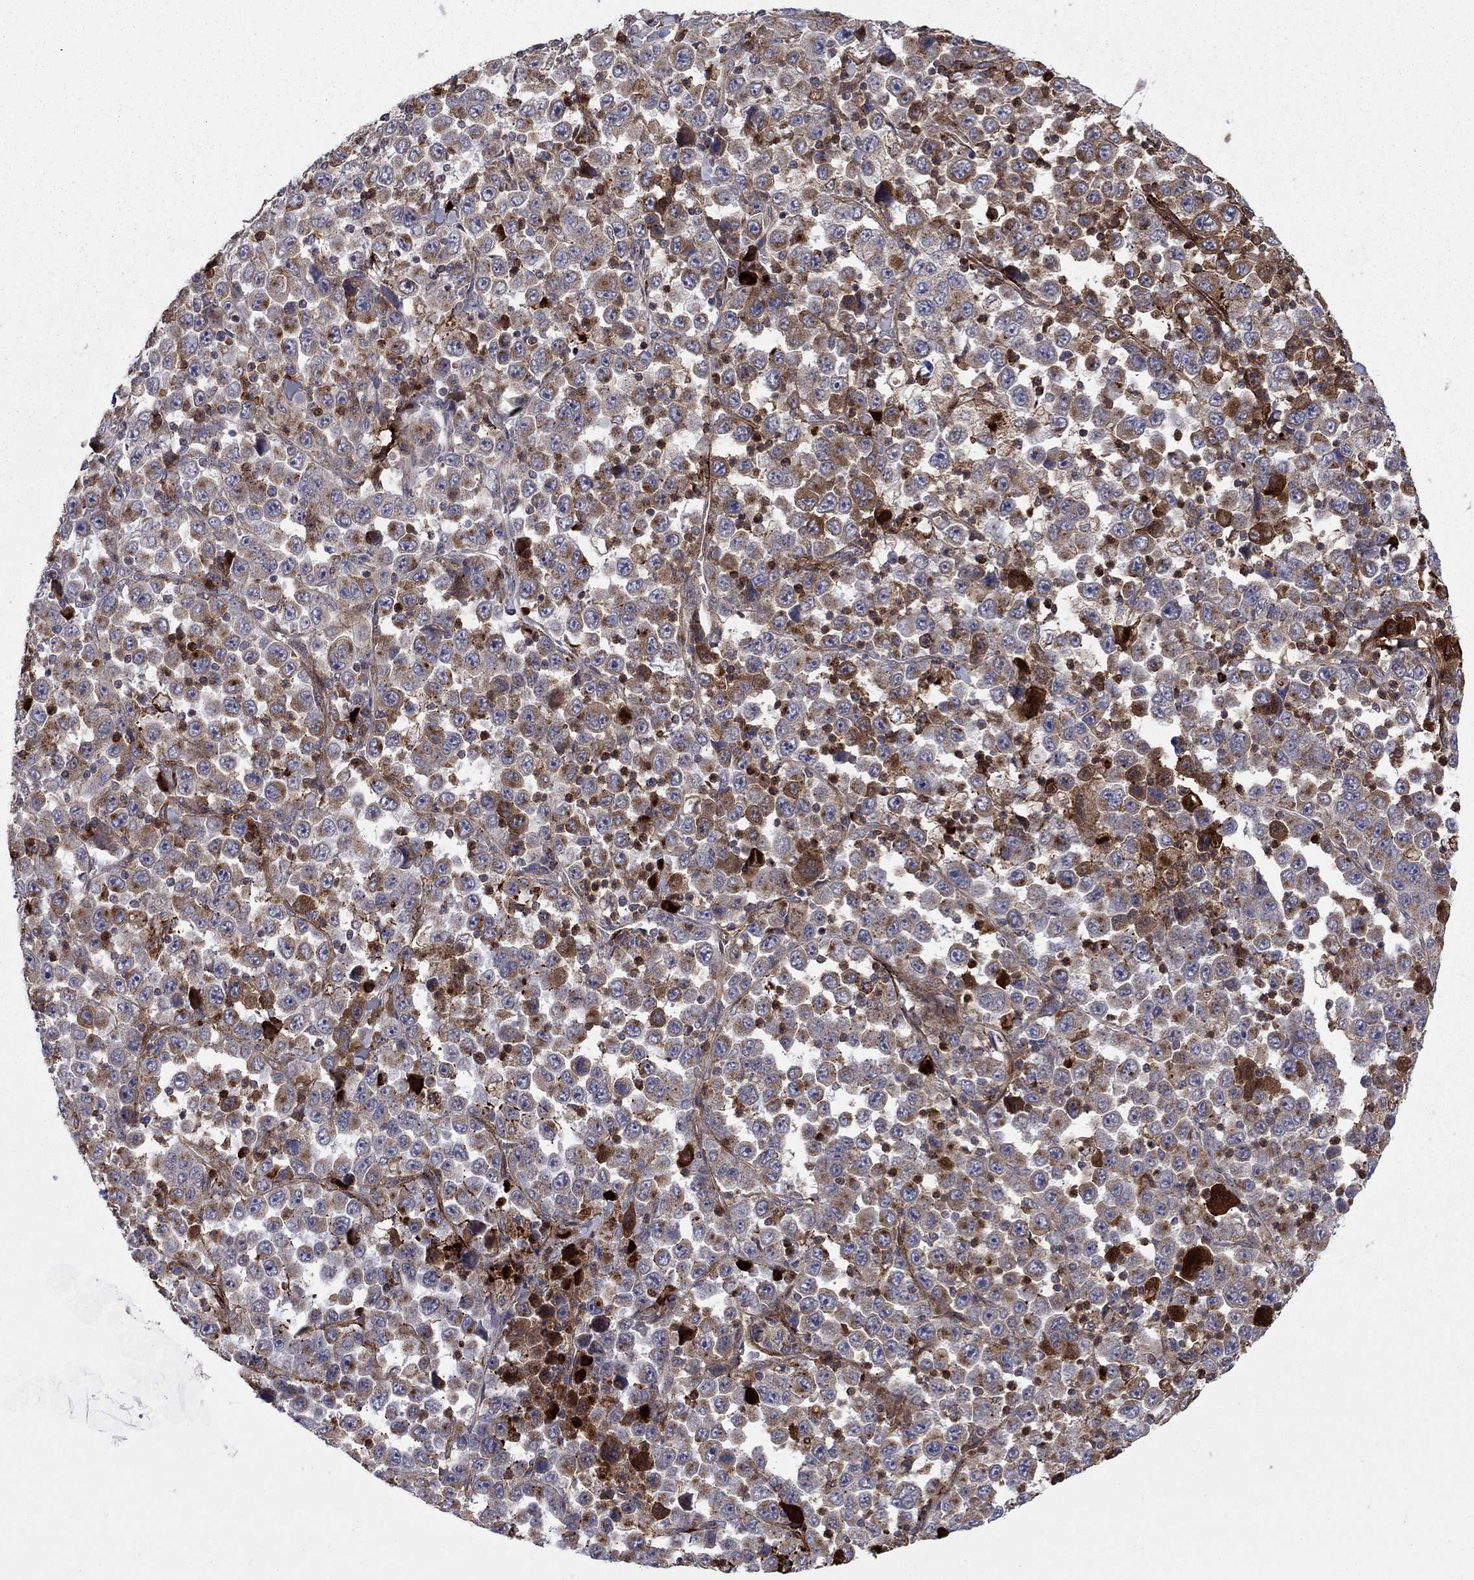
{"staining": {"intensity": "strong", "quantity": "25%-75%", "location": "cytoplasmic/membranous"}, "tissue": "stomach cancer", "cell_type": "Tumor cells", "image_type": "cancer", "snomed": [{"axis": "morphology", "description": "Normal tissue, NOS"}, {"axis": "morphology", "description": "Adenocarcinoma, NOS"}, {"axis": "topography", "description": "Stomach, upper"}, {"axis": "topography", "description": "Stomach"}], "caption": "Tumor cells display high levels of strong cytoplasmic/membranous expression in approximately 25%-75% of cells in human stomach cancer (adenocarcinoma). Nuclei are stained in blue.", "gene": "DOP1B", "patient": {"sex": "male", "age": 59}}